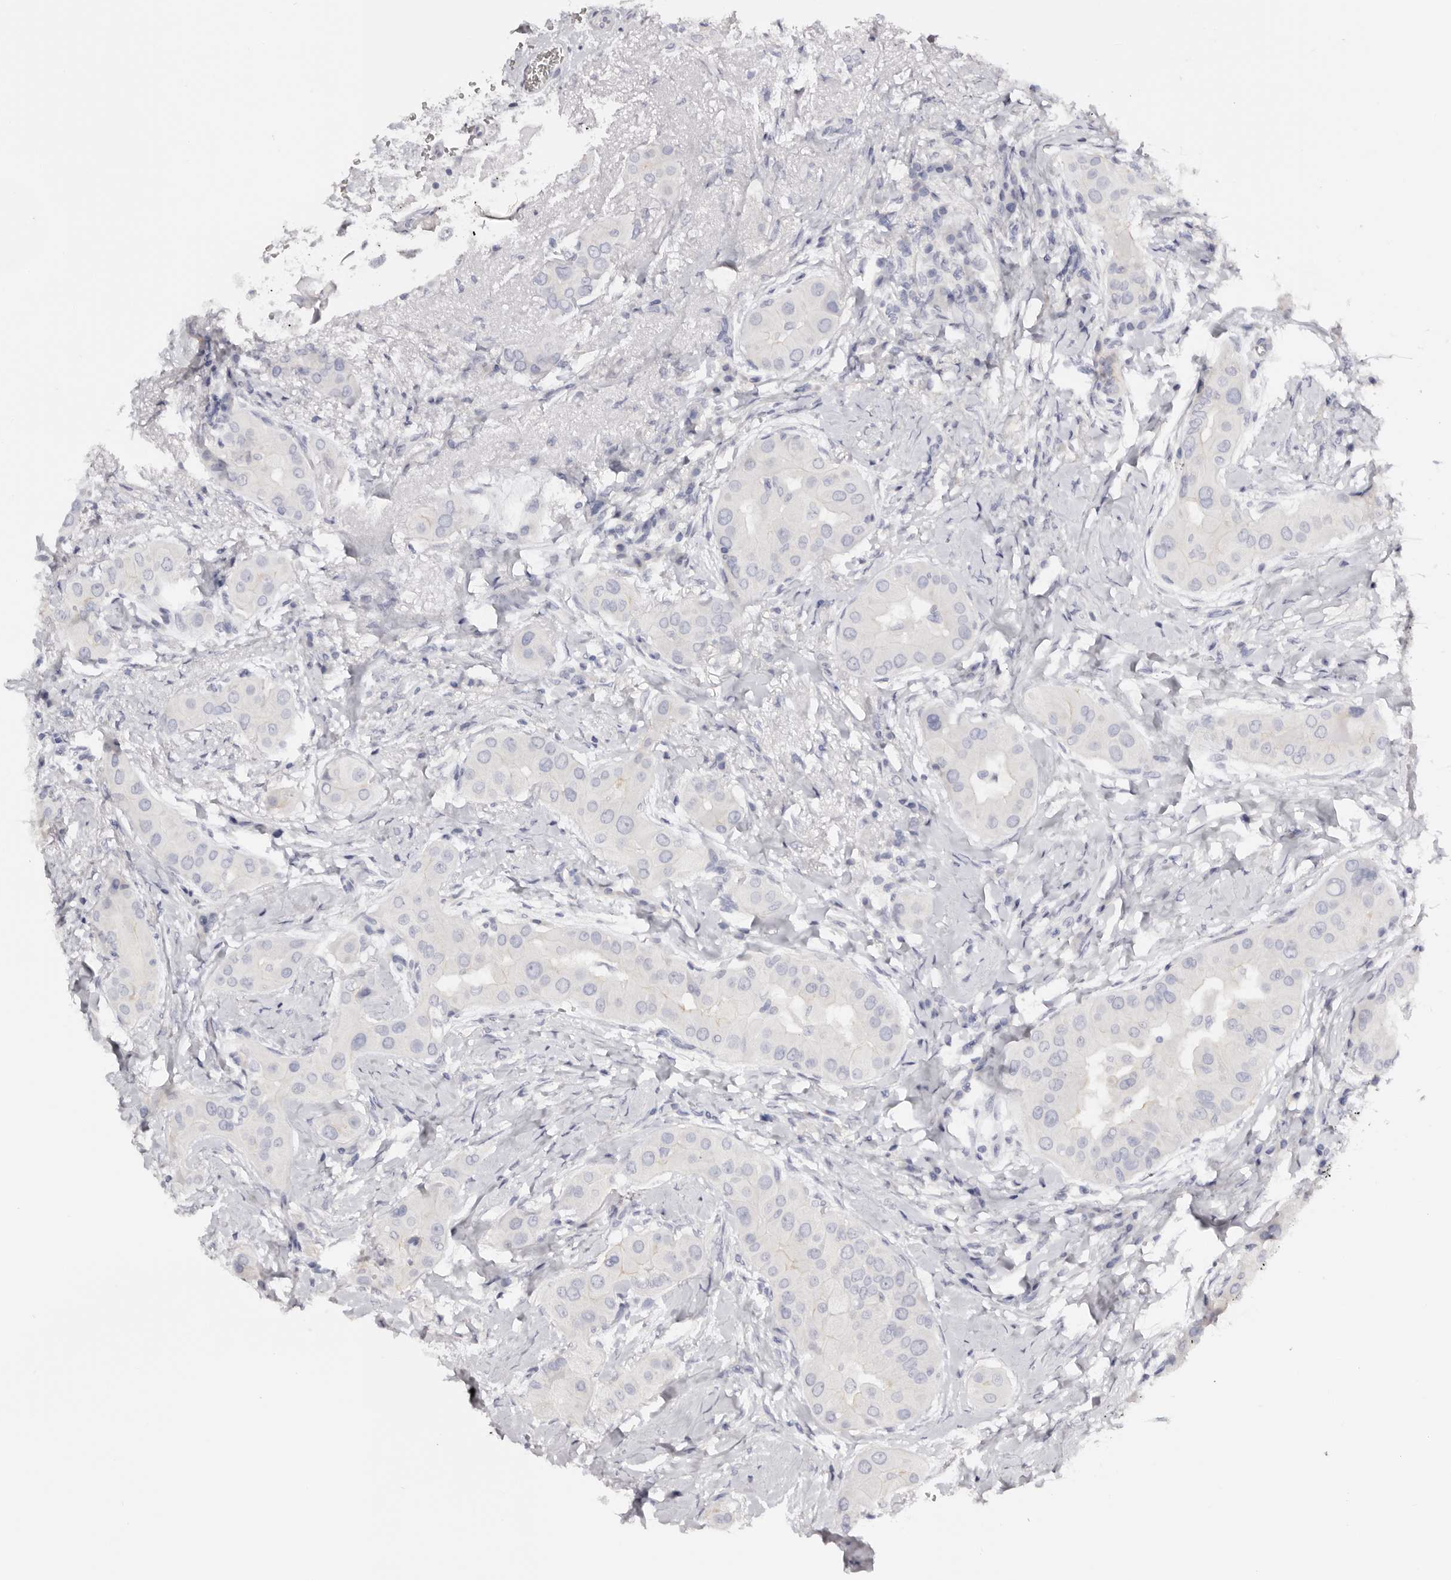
{"staining": {"intensity": "negative", "quantity": "none", "location": "none"}, "tissue": "thyroid cancer", "cell_type": "Tumor cells", "image_type": "cancer", "snomed": [{"axis": "morphology", "description": "Papillary adenocarcinoma, NOS"}, {"axis": "topography", "description": "Thyroid gland"}], "caption": "IHC of thyroid cancer demonstrates no positivity in tumor cells.", "gene": "ROM1", "patient": {"sex": "male", "age": 33}}